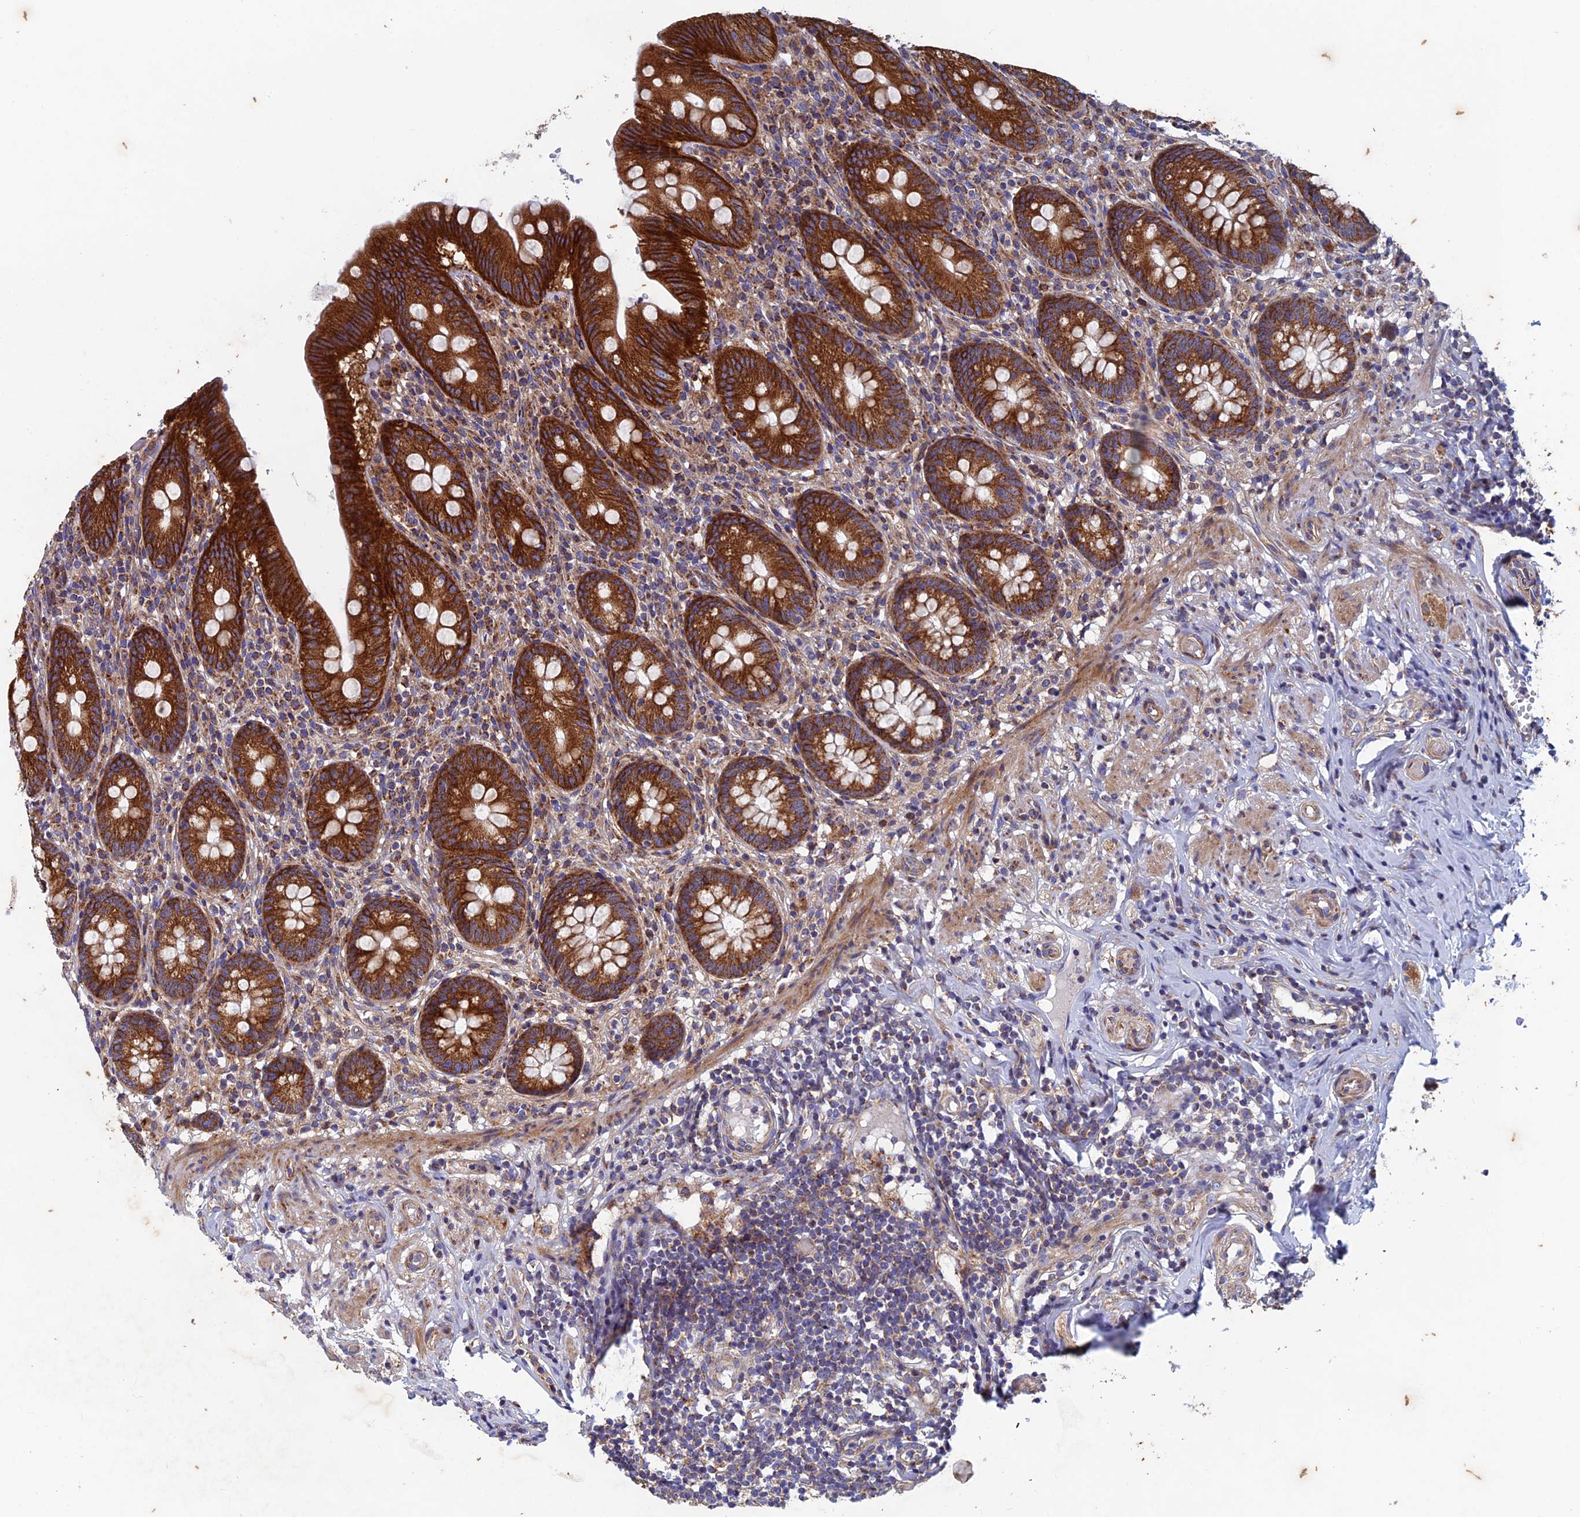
{"staining": {"intensity": "strong", "quantity": ">75%", "location": "cytoplasmic/membranous"}, "tissue": "appendix", "cell_type": "Glandular cells", "image_type": "normal", "snomed": [{"axis": "morphology", "description": "Normal tissue, NOS"}, {"axis": "topography", "description": "Appendix"}], "caption": "This photomicrograph reveals IHC staining of benign appendix, with high strong cytoplasmic/membranous positivity in about >75% of glandular cells.", "gene": "AP4S1", "patient": {"sex": "male", "age": 55}}